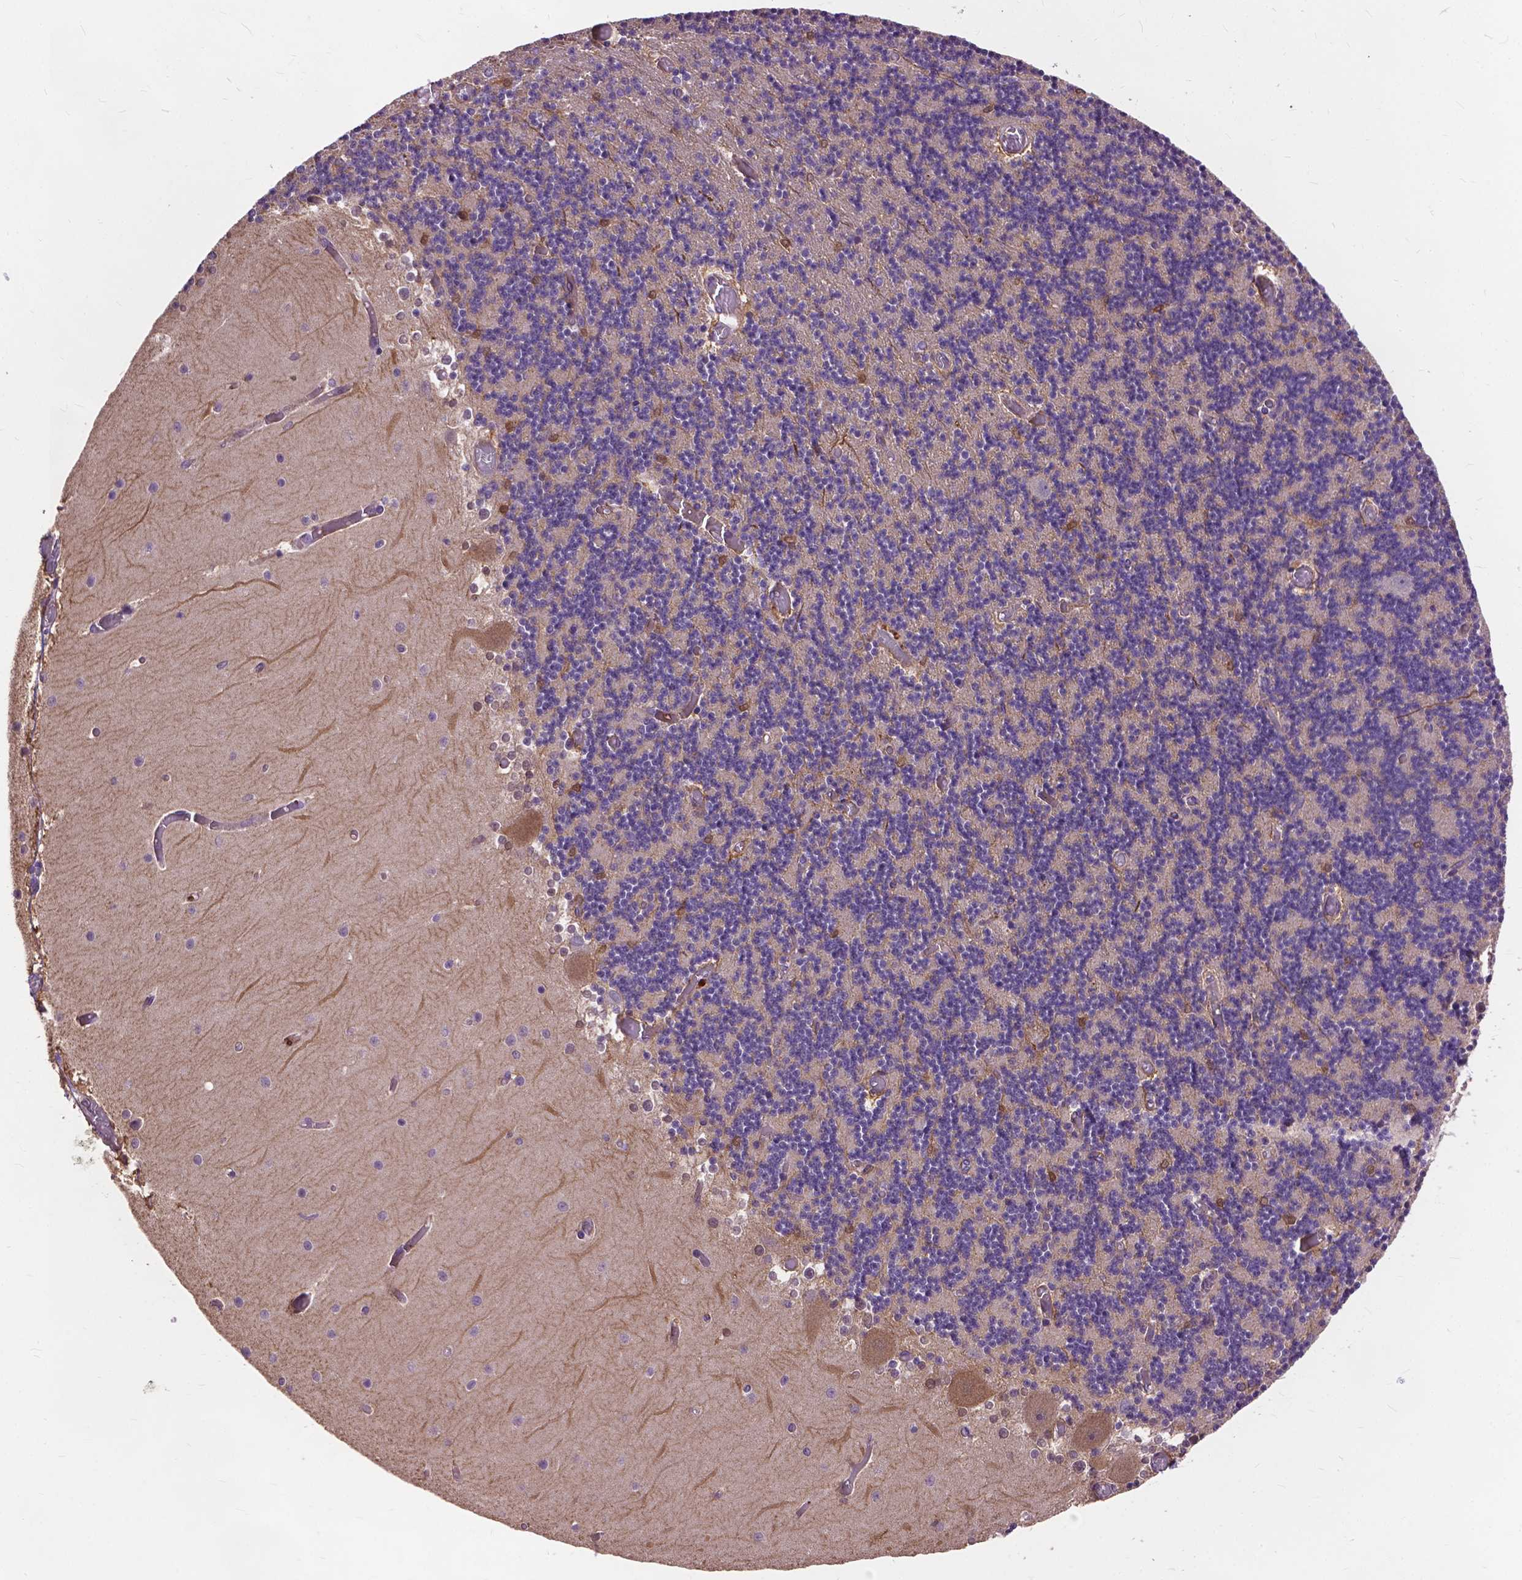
{"staining": {"intensity": "negative", "quantity": "none", "location": "none"}, "tissue": "cerebellum", "cell_type": "Cells in granular layer", "image_type": "normal", "snomed": [{"axis": "morphology", "description": "Normal tissue, NOS"}, {"axis": "topography", "description": "Cerebellum"}], "caption": "High magnification brightfield microscopy of unremarkable cerebellum stained with DAB (brown) and counterstained with hematoxylin (blue): cells in granular layer show no significant staining.", "gene": "ZNF337", "patient": {"sex": "female", "age": 28}}